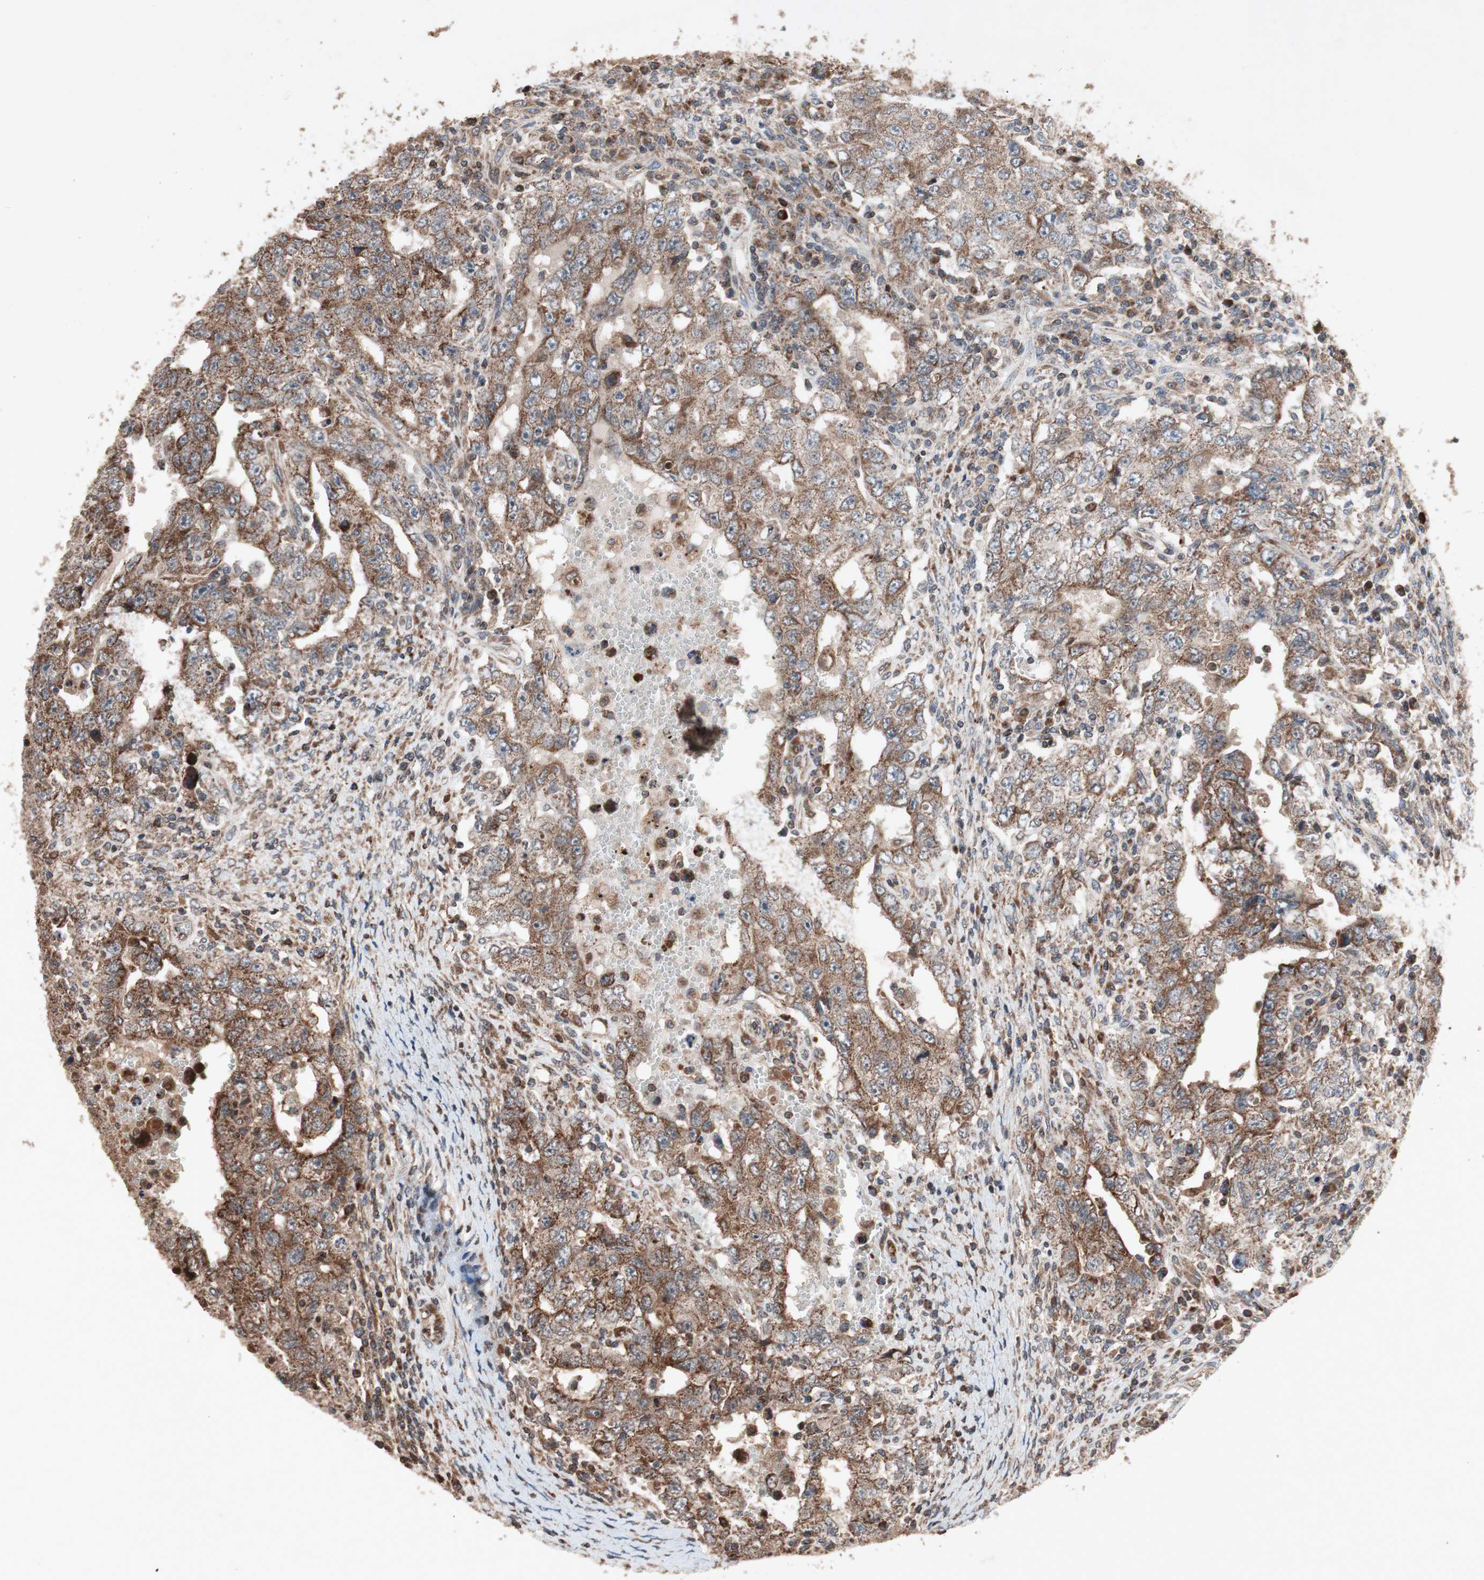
{"staining": {"intensity": "strong", "quantity": ">75%", "location": "cytoplasmic/membranous"}, "tissue": "testis cancer", "cell_type": "Tumor cells", "image_type": "cancer", "snomed": [{"axis": "morphology", "description": "Carcinoma, Embryonal, NOS"}, {"axis": "topography", "description": "Testis"}], "caption": "About >75% of tumor cells in human embryonal carcinoma (testis) exhibit strong cytoplasmic/membranous protein expression as visualized by brown immunohistochemical staining.", "gene": "RAB1A", "patient": {"sex": "male", "age": 26}}